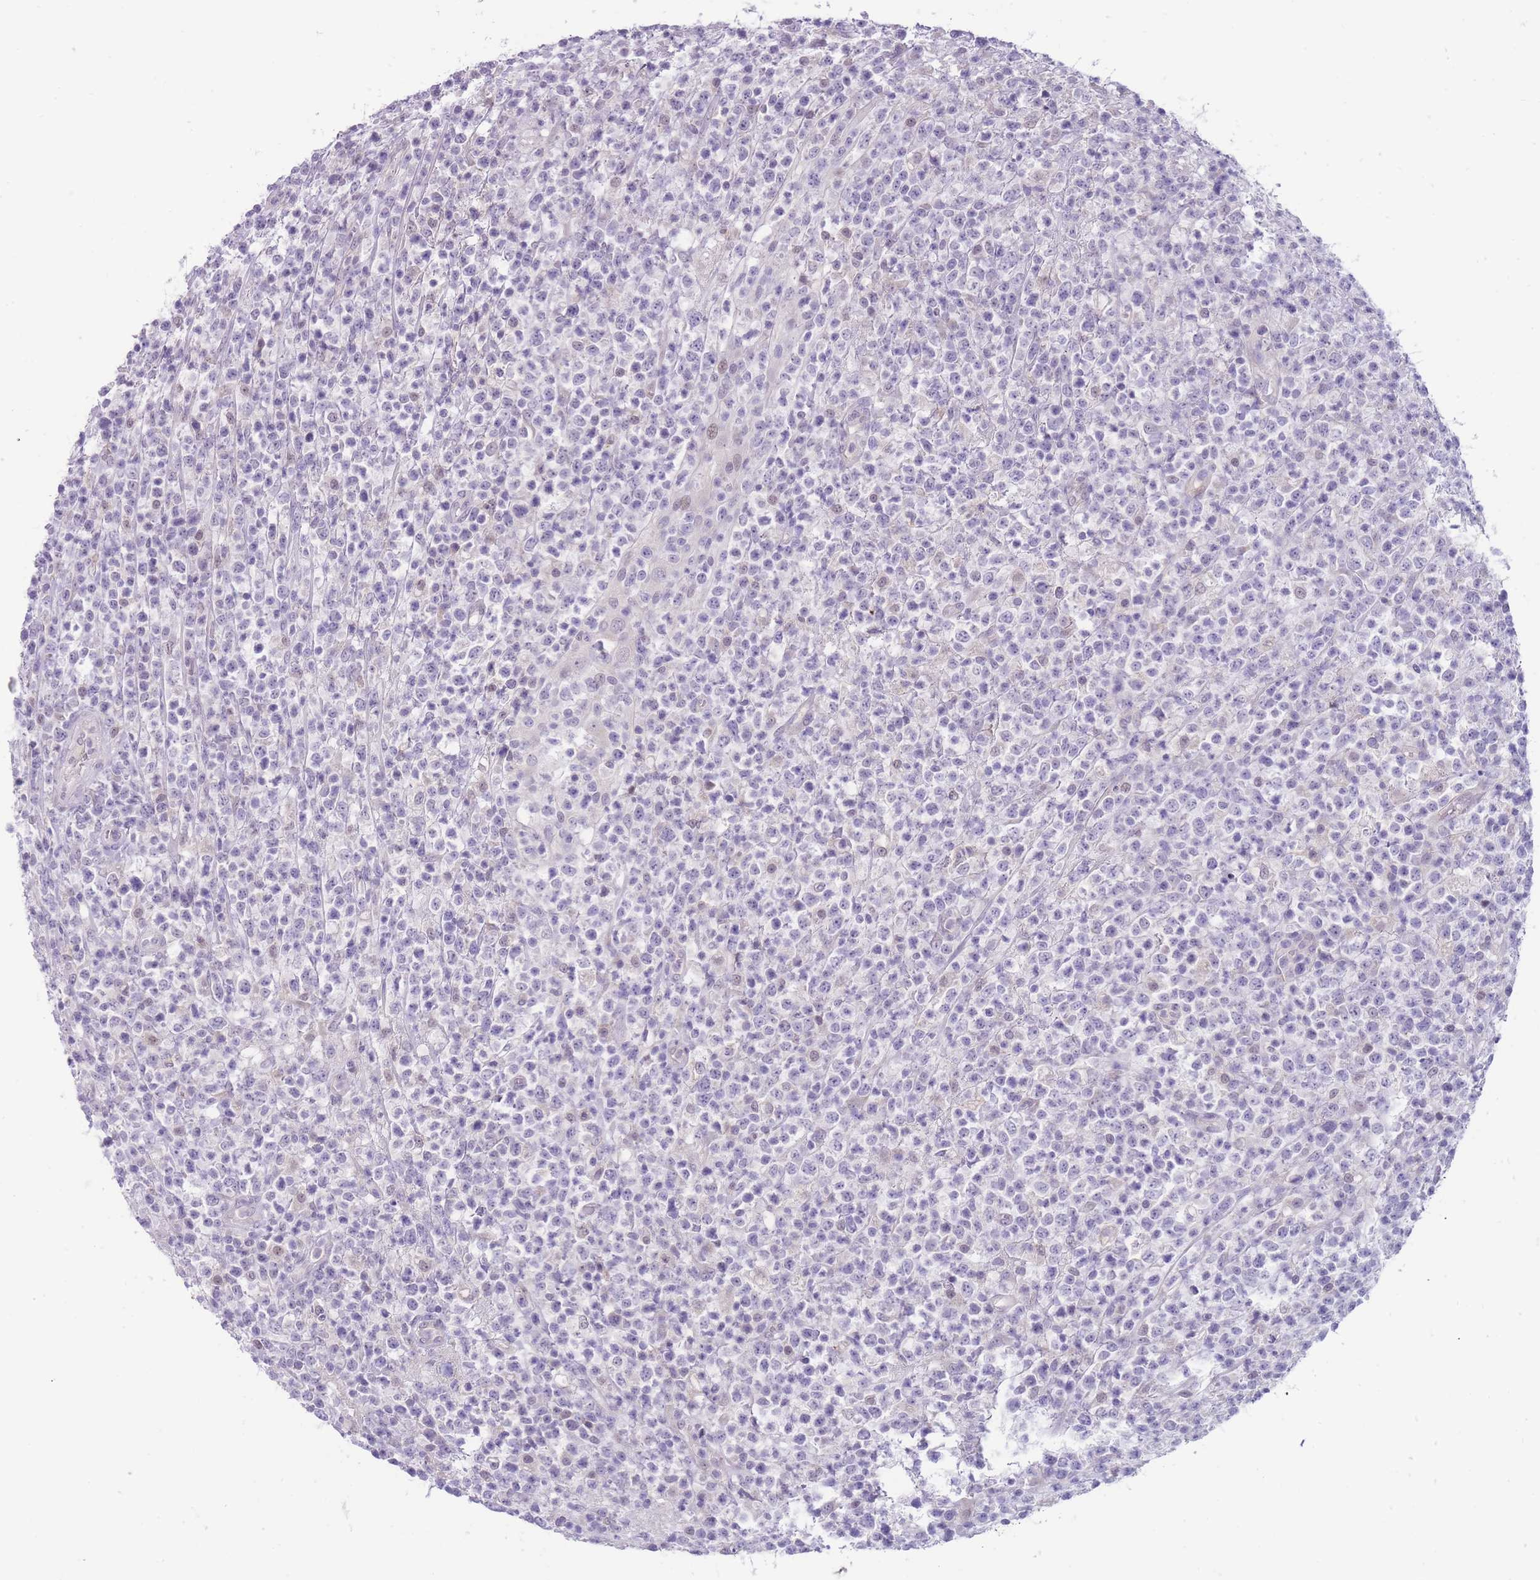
{"staining": {"intensity": "negative", "quantity": "none", "location": "none"}, "tissue": "lymphoma", "cell_type": "Tumor cells", "image_type": "cancer", "snomed": [{"axis": "morphology", "description": "Malignant lymphoma, non-Hodgkin's type, High grade"}, {"axis": "topography", "description": "Colon"}], "caption": "A micrograph of high-grade malignant lymphoma, non-Hodgkin's type stained for a protein exhibits no brown staining in tumor cells.", "gene": "ERICH4", "patient": {"sex": "female", "age": 53}}